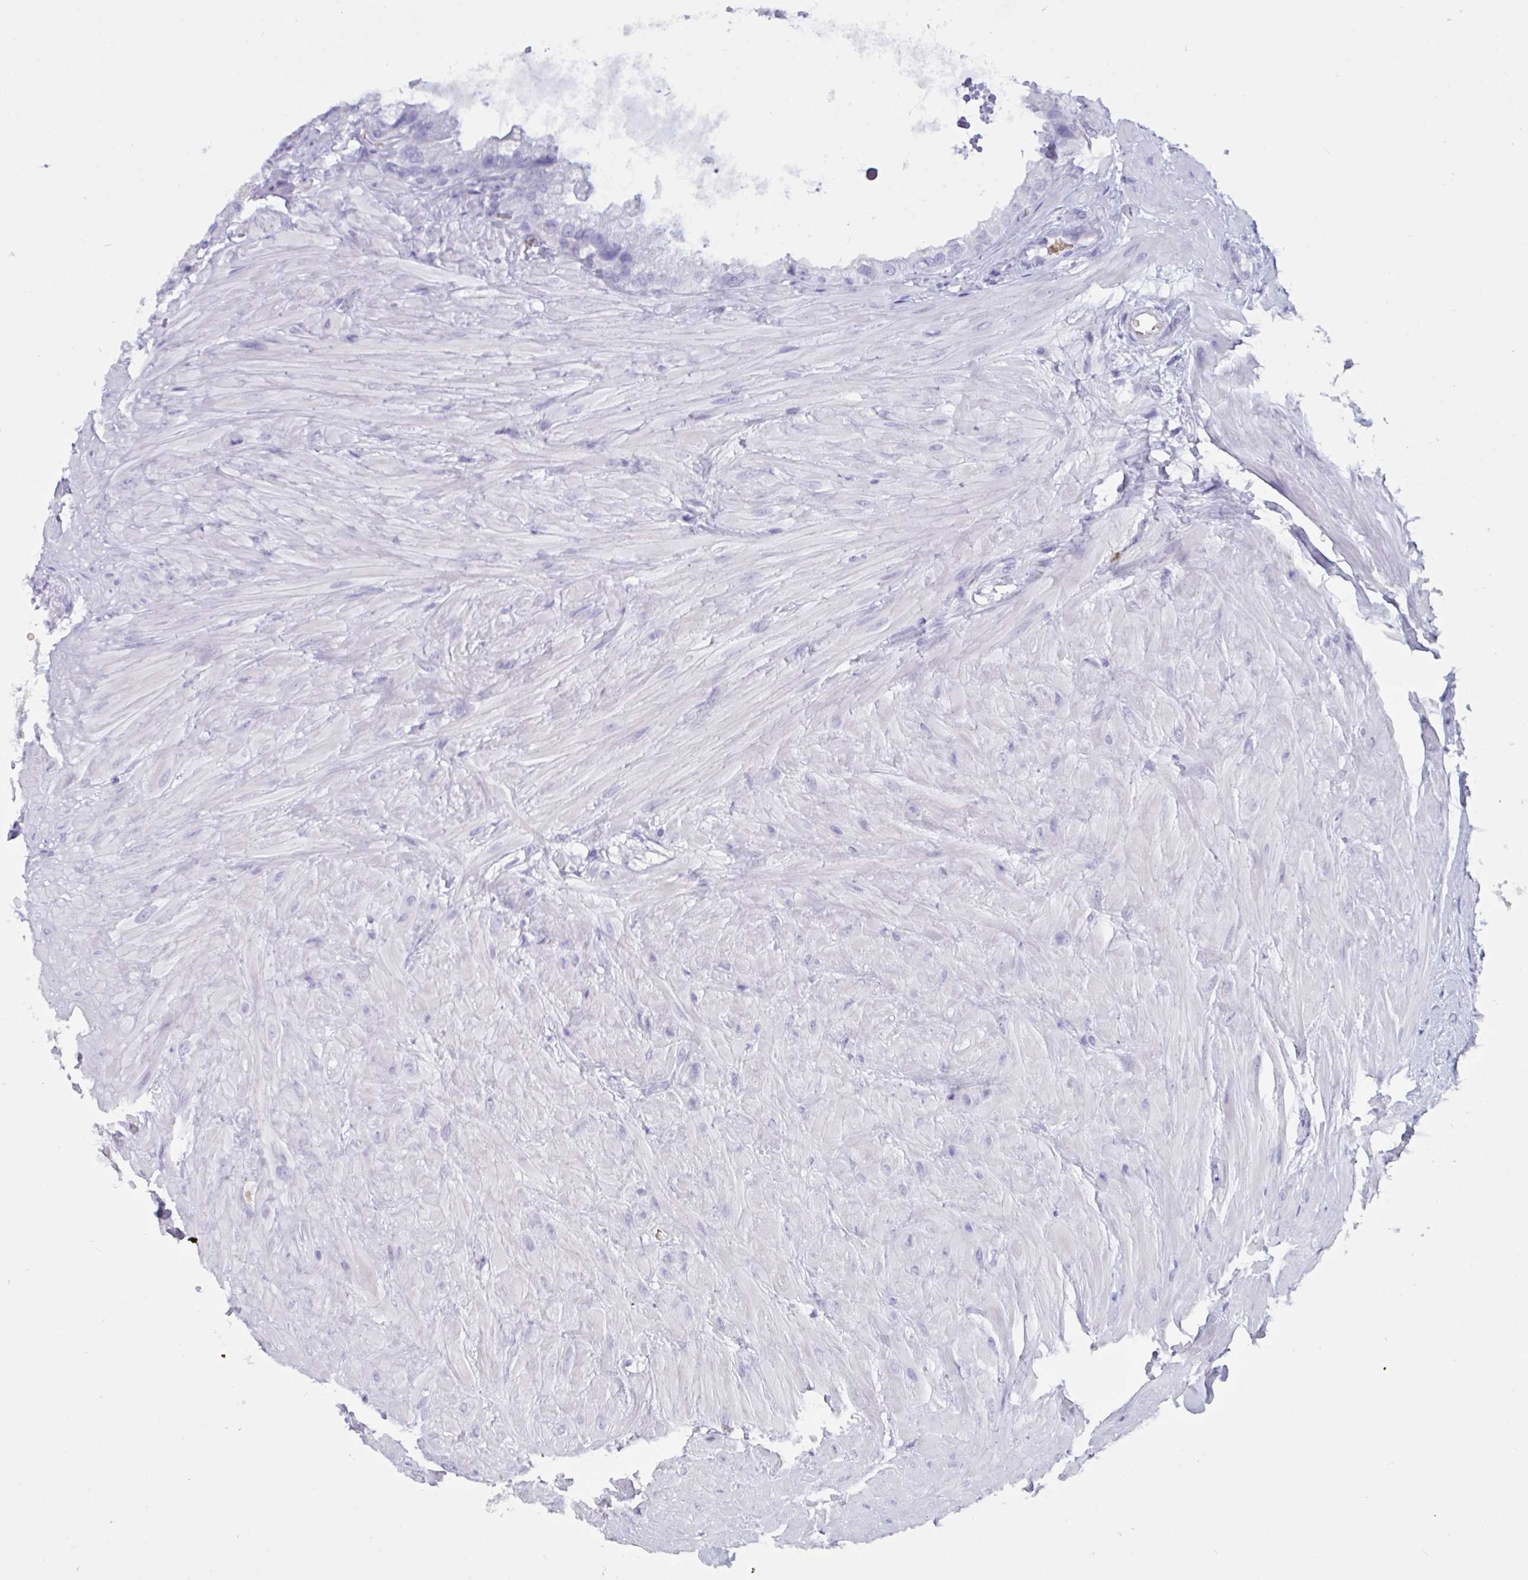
{"staining": {"intensity": "negative", "quantity": "none", "location": "none"}, "tissue": "seminal vesicle", "cell_type": "Glandular cells", "image_type": "normal", "snomed": [{"axis": "morphology", "description": "Normal tissue, NOS"}, {"axis": "topography", "description": "Seminal veicle"}, {"axis": "topography", "description": "Peripheral nerve tissue"}], "caption": "Benign seminal vesicle was stained to show a protein in brown. There is no significant positivity in glandular cells.", "gene": "SLC2A1", "patient": {"sex": "male", "age": 76}}